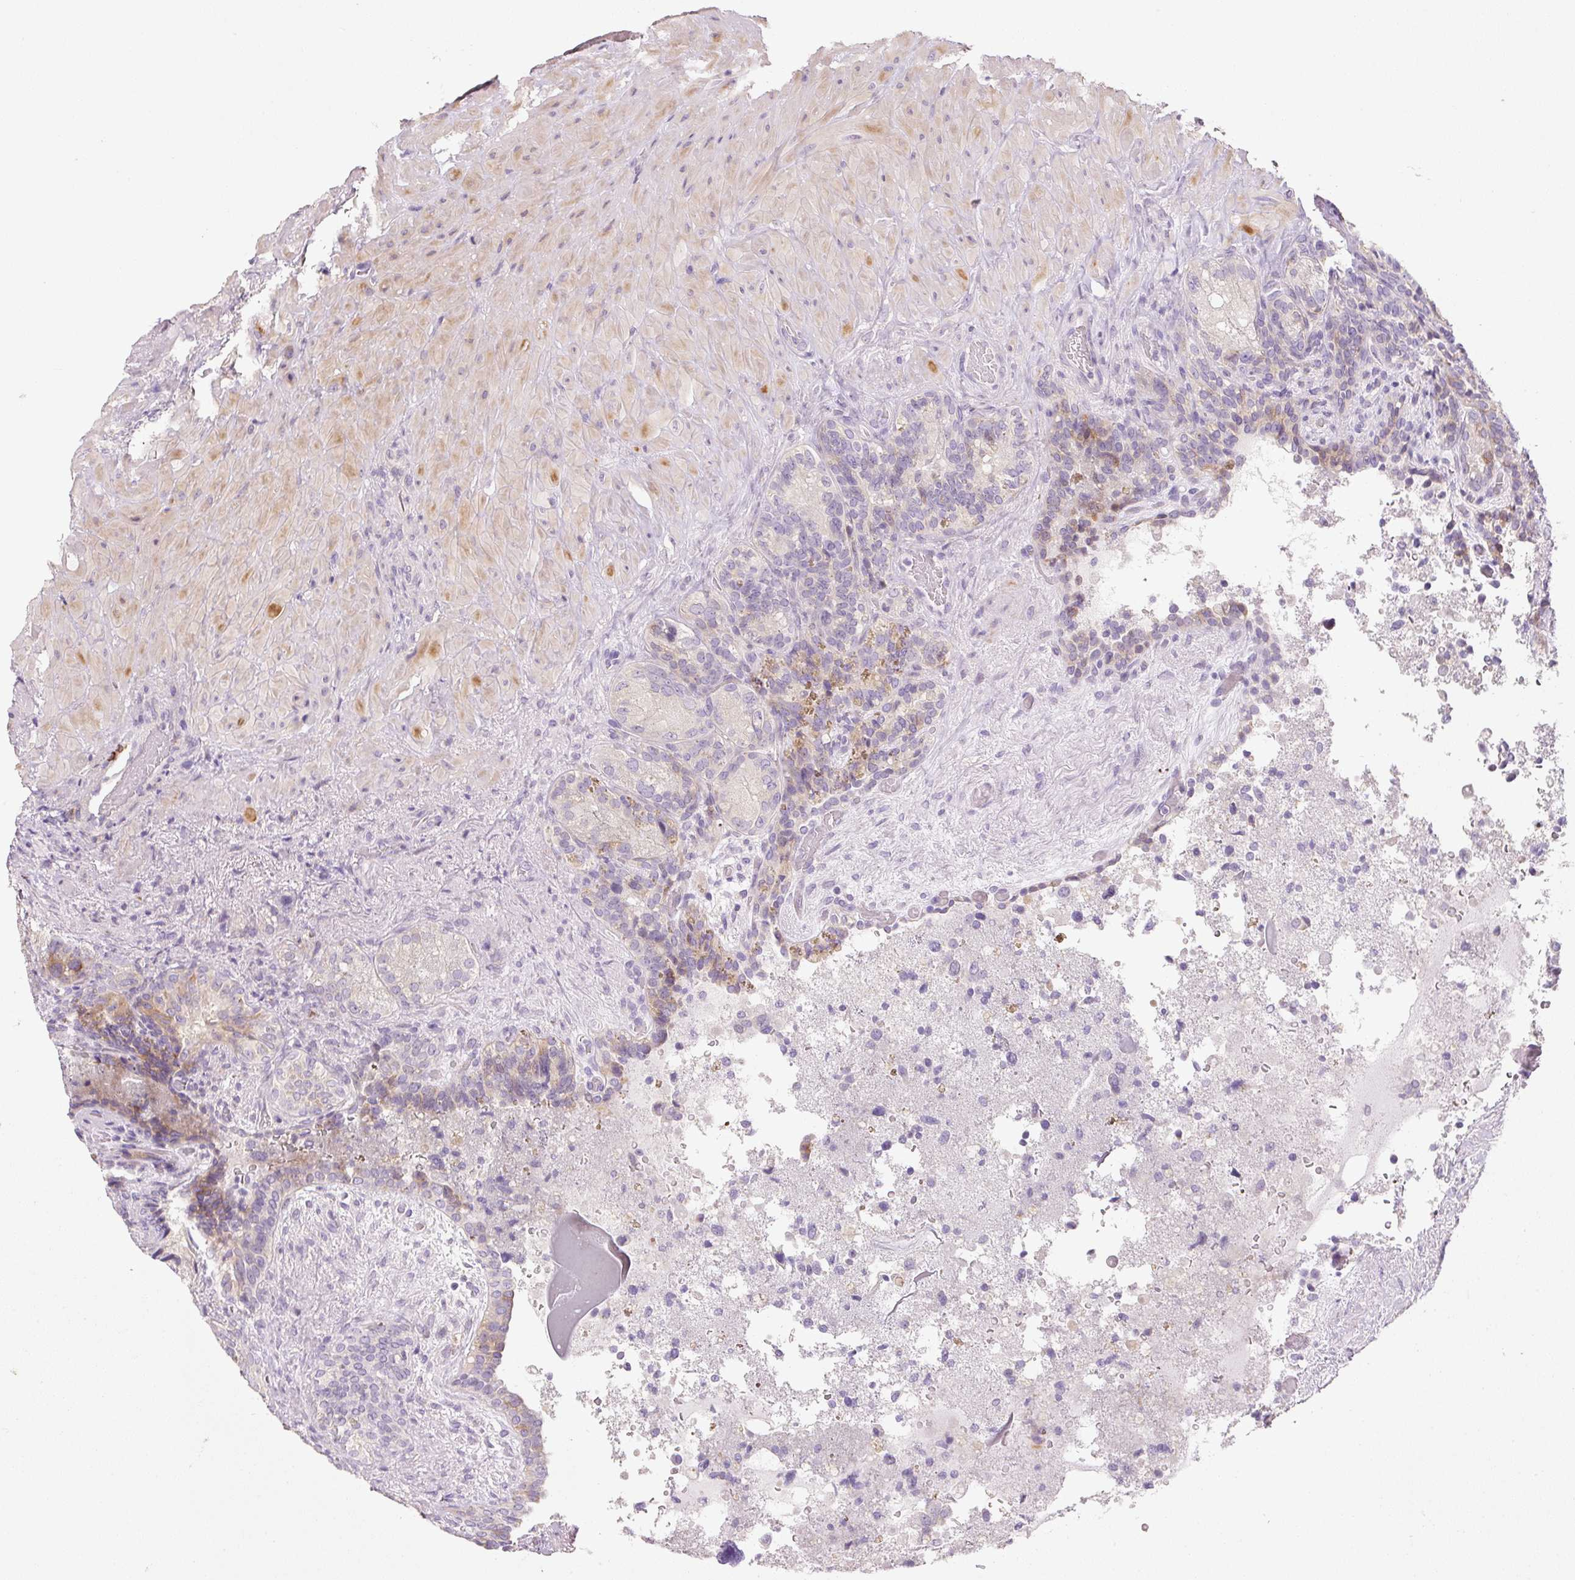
{"staining": {"intensity": "weak", "quantity": "<25%", "location": "cytoplasmic/membranous"}, "tissue": "seminal vesicle", "cell_type": "Glandular cells", "image_type": "normal", "snomed": [{"axis": "morphology", "description": "Normal tissue, NOS"}, {"axis": "topography", "description": "Seminal veicle"}], "caption": "Glandular cells show no significant expression in benign seminal vesicle.", "gene": "HAX1", "patient": {"sex": "male", "age": 69}}